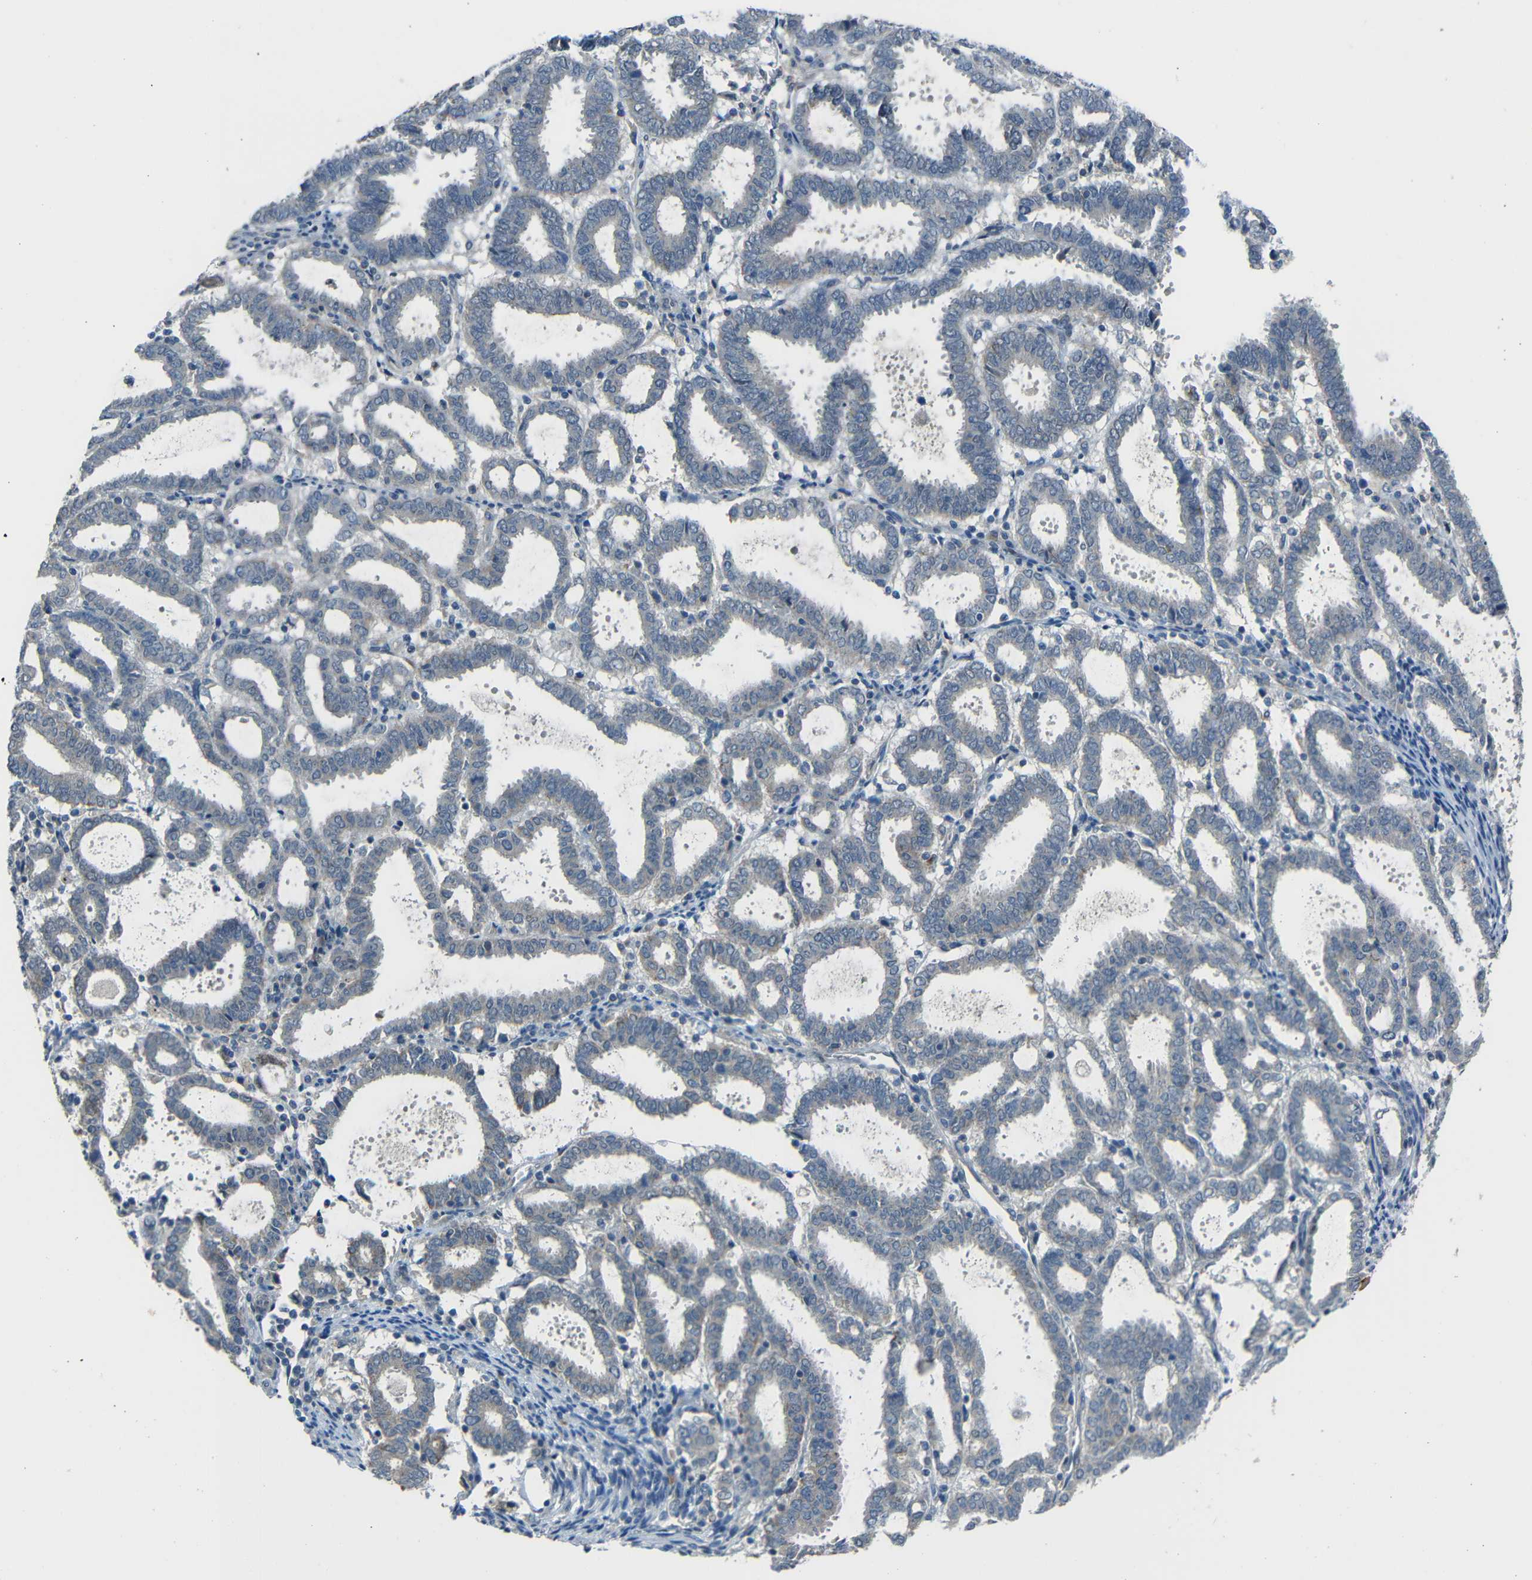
{"staining": {"intensity": "weak", "quantity": "<25%", "location": "cytoplasmic/membranous"}, "tissue": "endometrial cancer", "cell_type": "Tumor cells", "image_type": "cancer", "snomed": [{"axis": "morphology", "description": "Adenocarcinoma, NOS"}, {"axis": "topography", "description": "Uterus"}], "caption": "Histopathology image shows no significant protein staining in tumor cells of endometrial cancer (adenocarcinoma).", "gene": "DCLK1", "patient": {"sex": "female", "age": 83}}